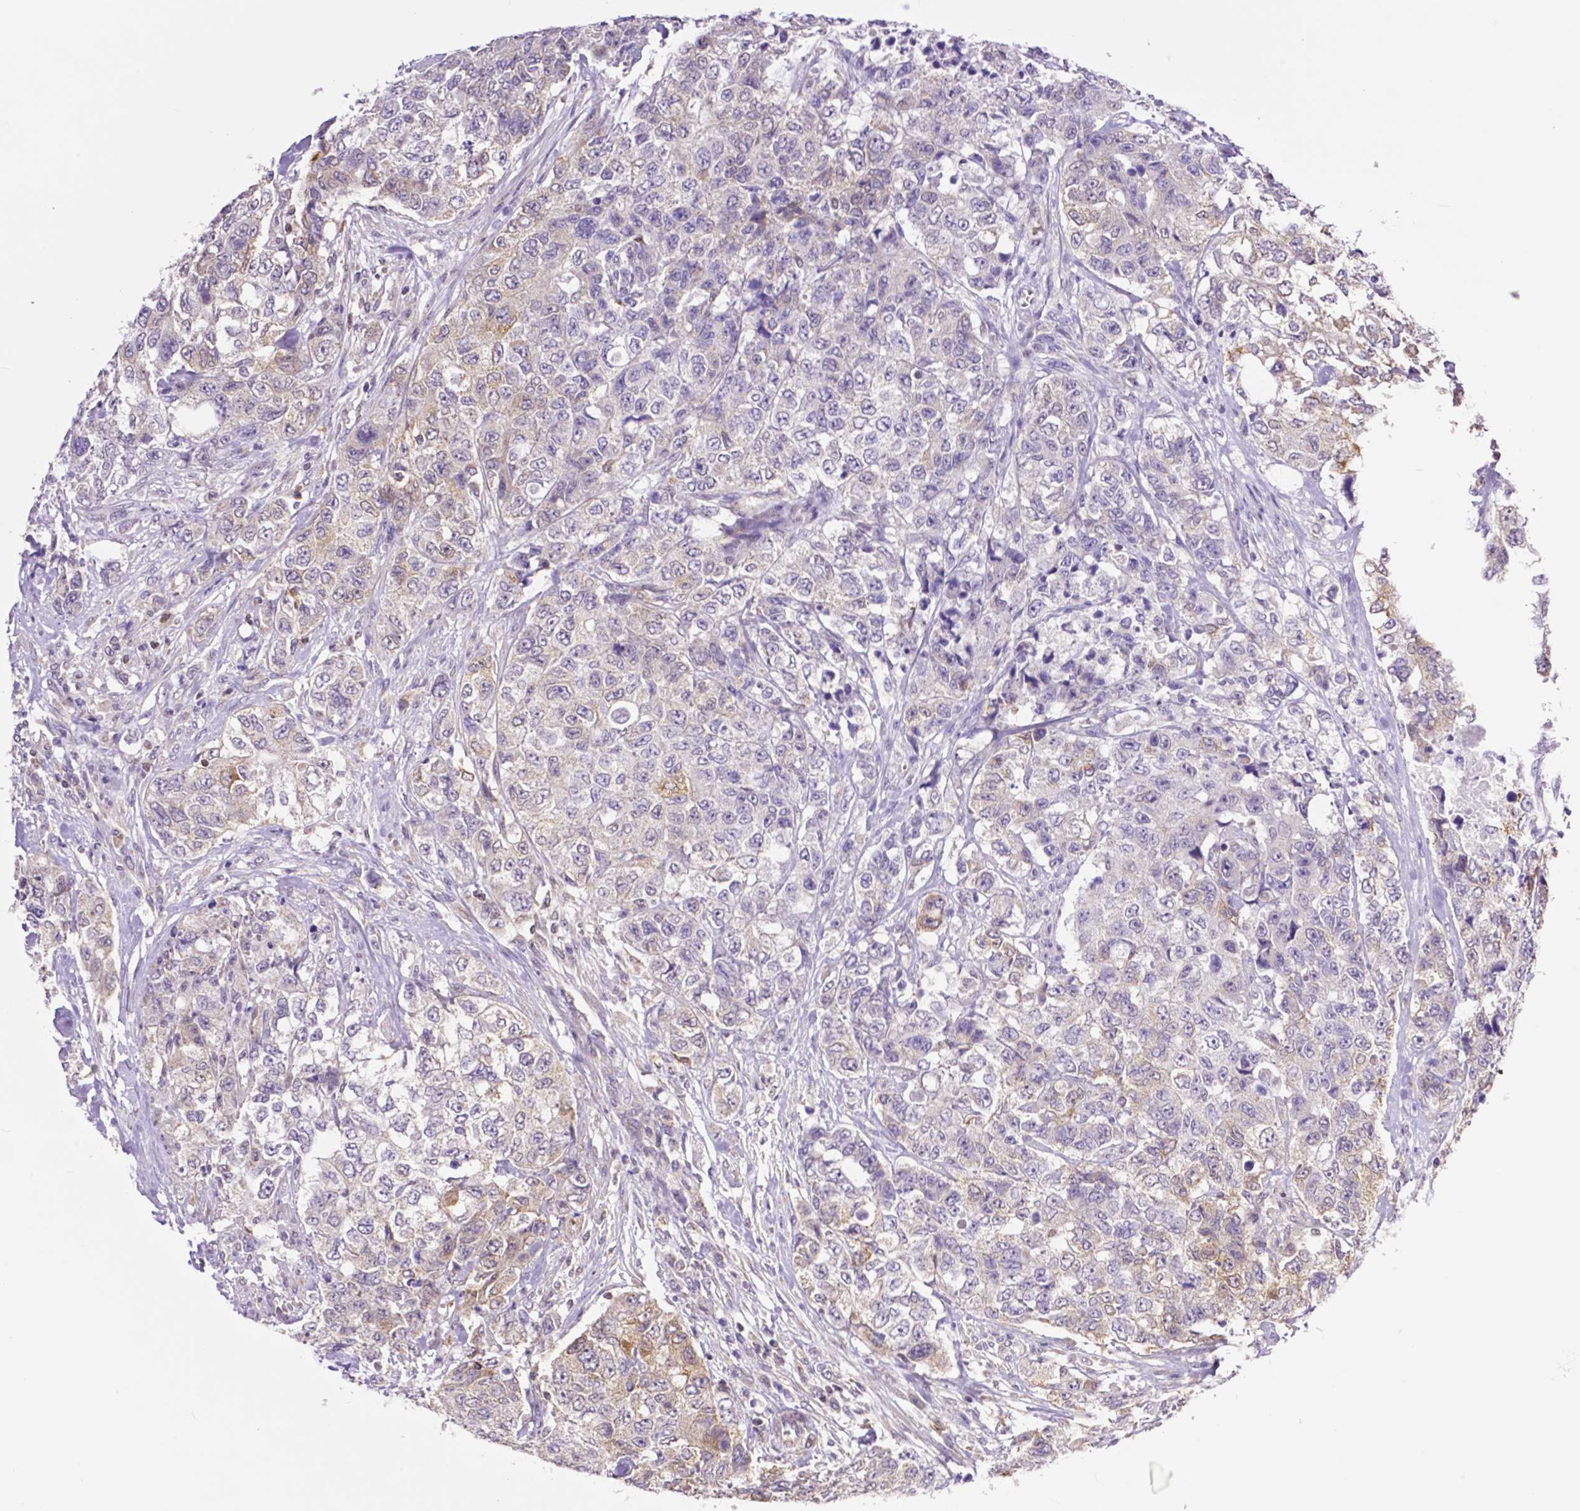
{"staining": {"intensity": "weak", "quantity": "25%-75%", "location": "cytoplasmic/membranous"}, "tissue": "urothelial cancer", "cell_type": "Tumor cells", "image_type": "cancer", "snomed": [{"axis": "morphology", "description": "Urothelial carcinoma, High grade"}, {"axis": "topography", "description": "Urinary bladder"}], "caption": "Approximately 25%-75% of tumor cells in human high-grade urothelial carcinoma exhibit weak cytoplasmic/membranous protein expression as visualized by brown immunohistochemical staining.", "gene": "MCL1", "patient": {"sex": "female", "age": 78}}